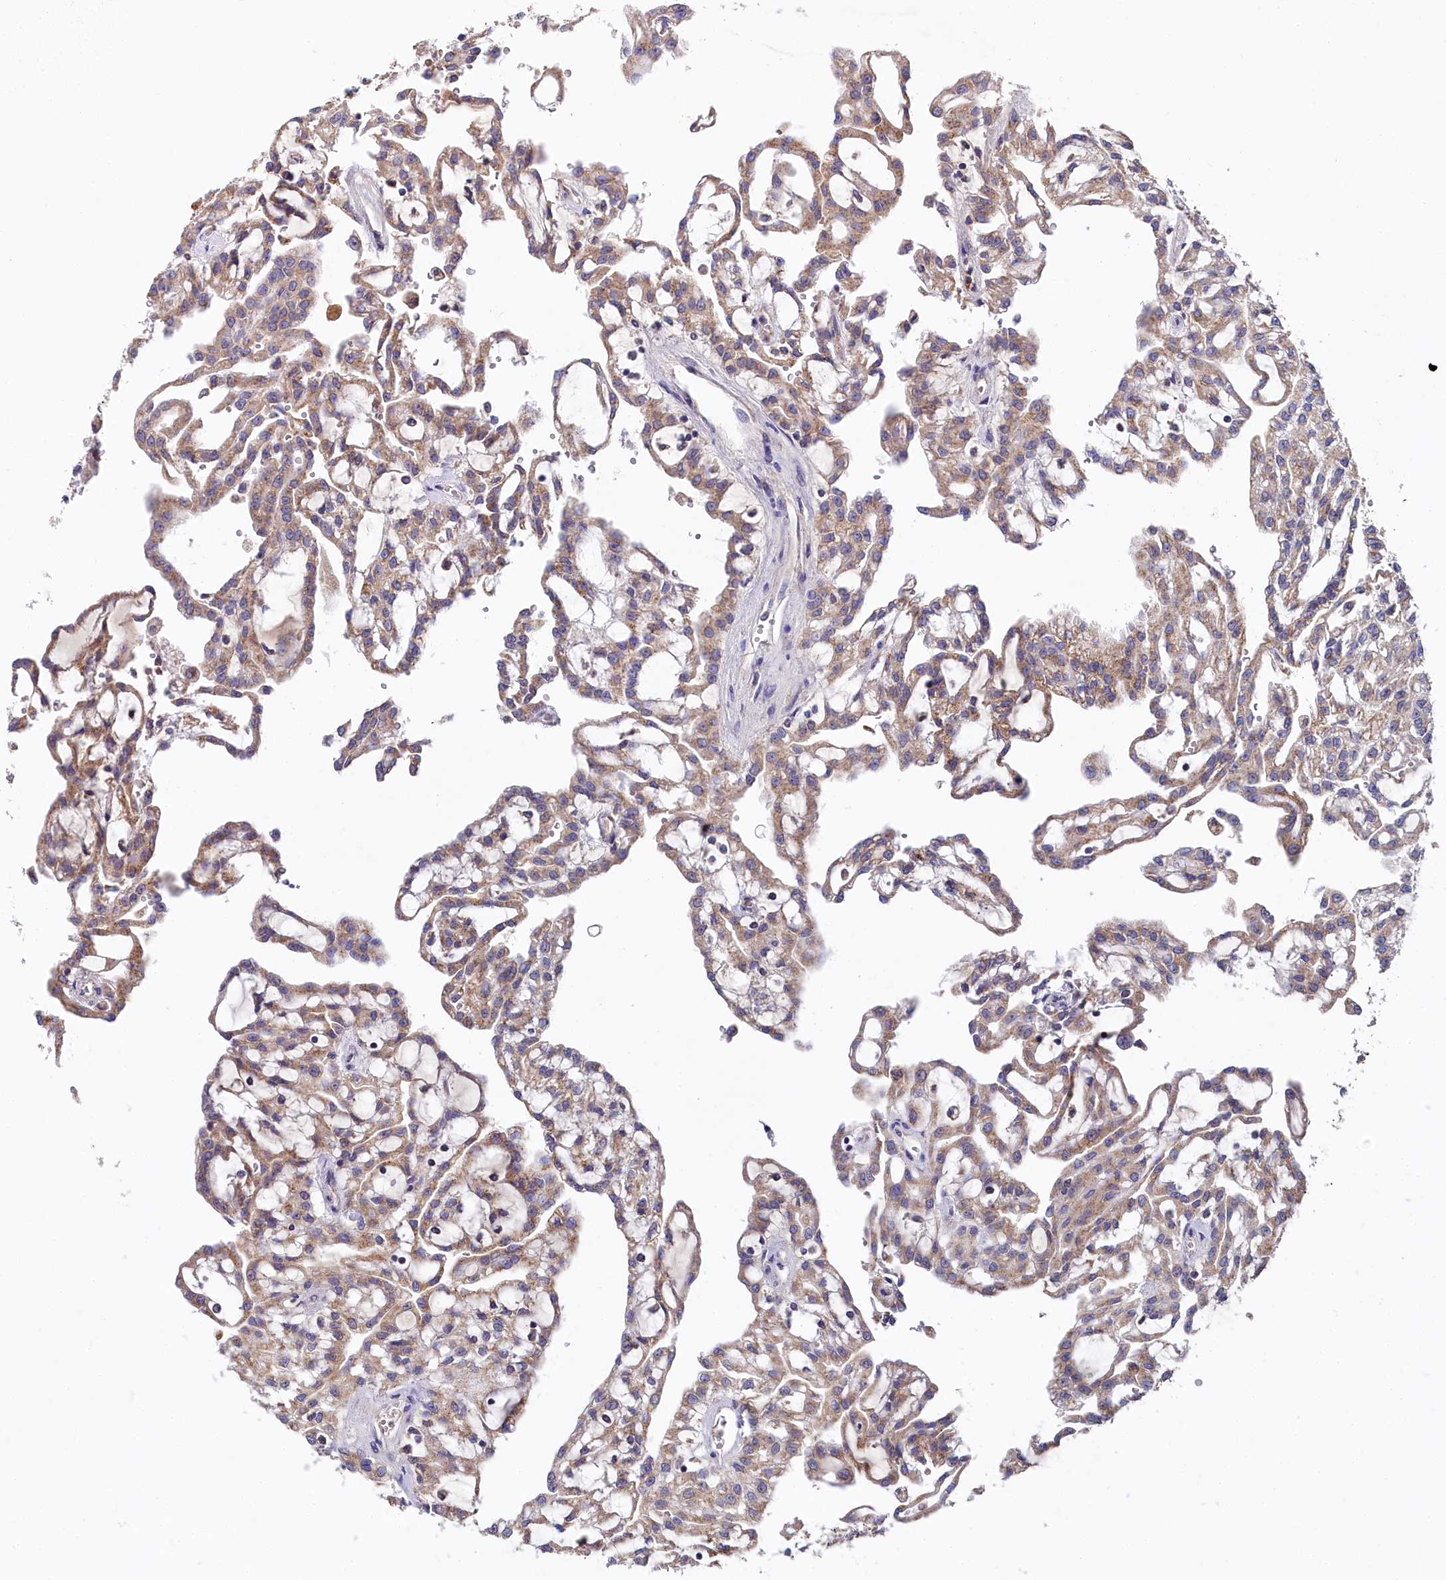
{"staining": {"intensity": "moderate", "quantity": ">75%", "location": "cytoplasmic/membranous"}, "tissue": "renal cancer", "cell_type": "Tumor cells", "image_type": "cancer", "snomed": [{"axis": "morphology", "description": "Adenocarcinoma, NOS"}, {"axis": "topography", "description": "Kidney"}], "caption": "This image demonstrates immunohistochemistry staining of renal cancer (adenocarcinoma), with medium moderate cytoplasmic/membranous staining in approximately >75% of tumor cells.", "gene": "SPINK9", "patient": {"sex": "male", "age": 63}}